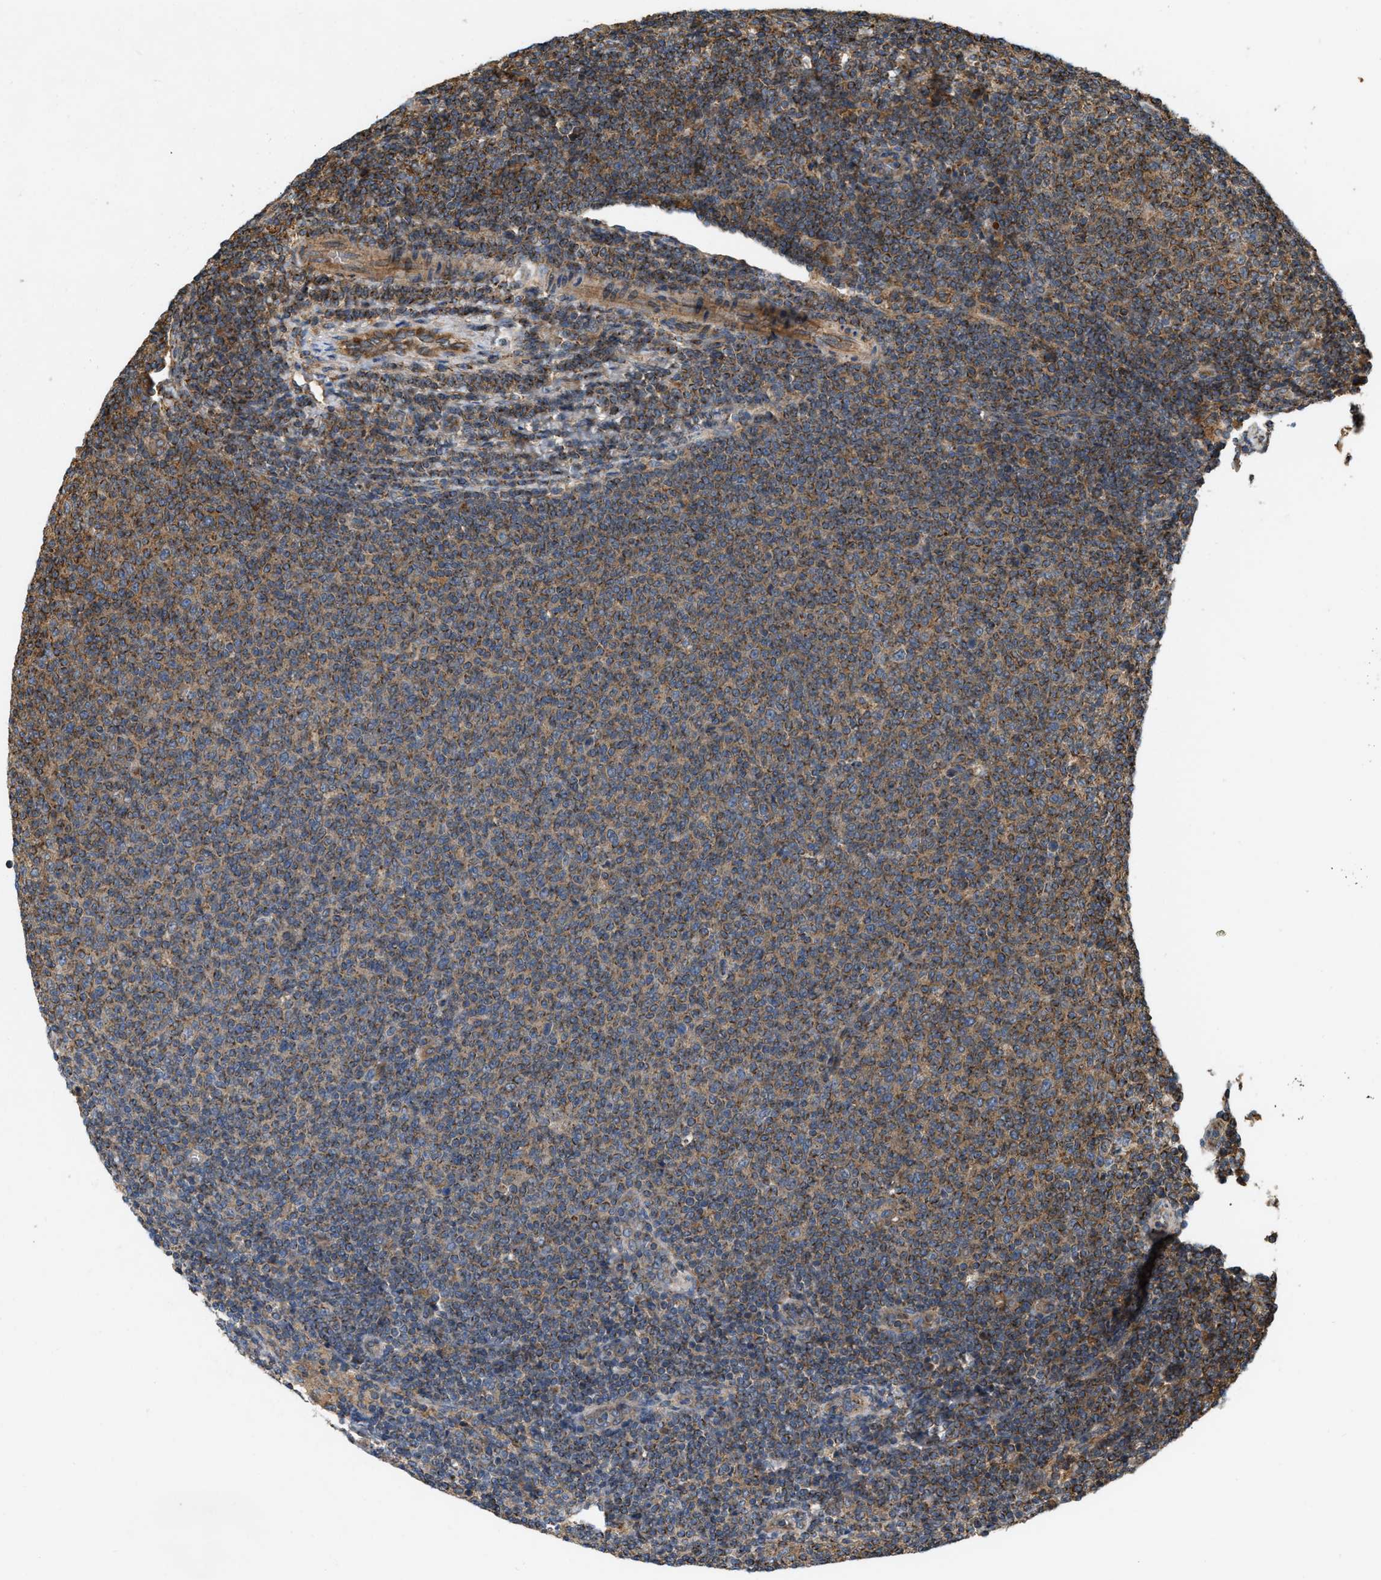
{"staining": {"intensity": "moderate", "quantity": "<25%", "location": "cytoplasmic/membranous"}, "tissue": "lymphoma", "cell_type": "Tumor cells", "image_type": "cancer", "snomed": [{"axis": "morphology", "description": "Malignant lymphoma, non-Hodgkin's type, Low grade"}, {"axis": "topography", "description": "Lymph node"}], "caption": "Tumor cells exhibit low levels of moderate cytoplasmic/membranous positivity in approximately <25% of cells in low-grade malignant lymphoma, non-Hodgkin's type.", "gene": "GNB4", "patient": {"sex": "male", "age": 66}}